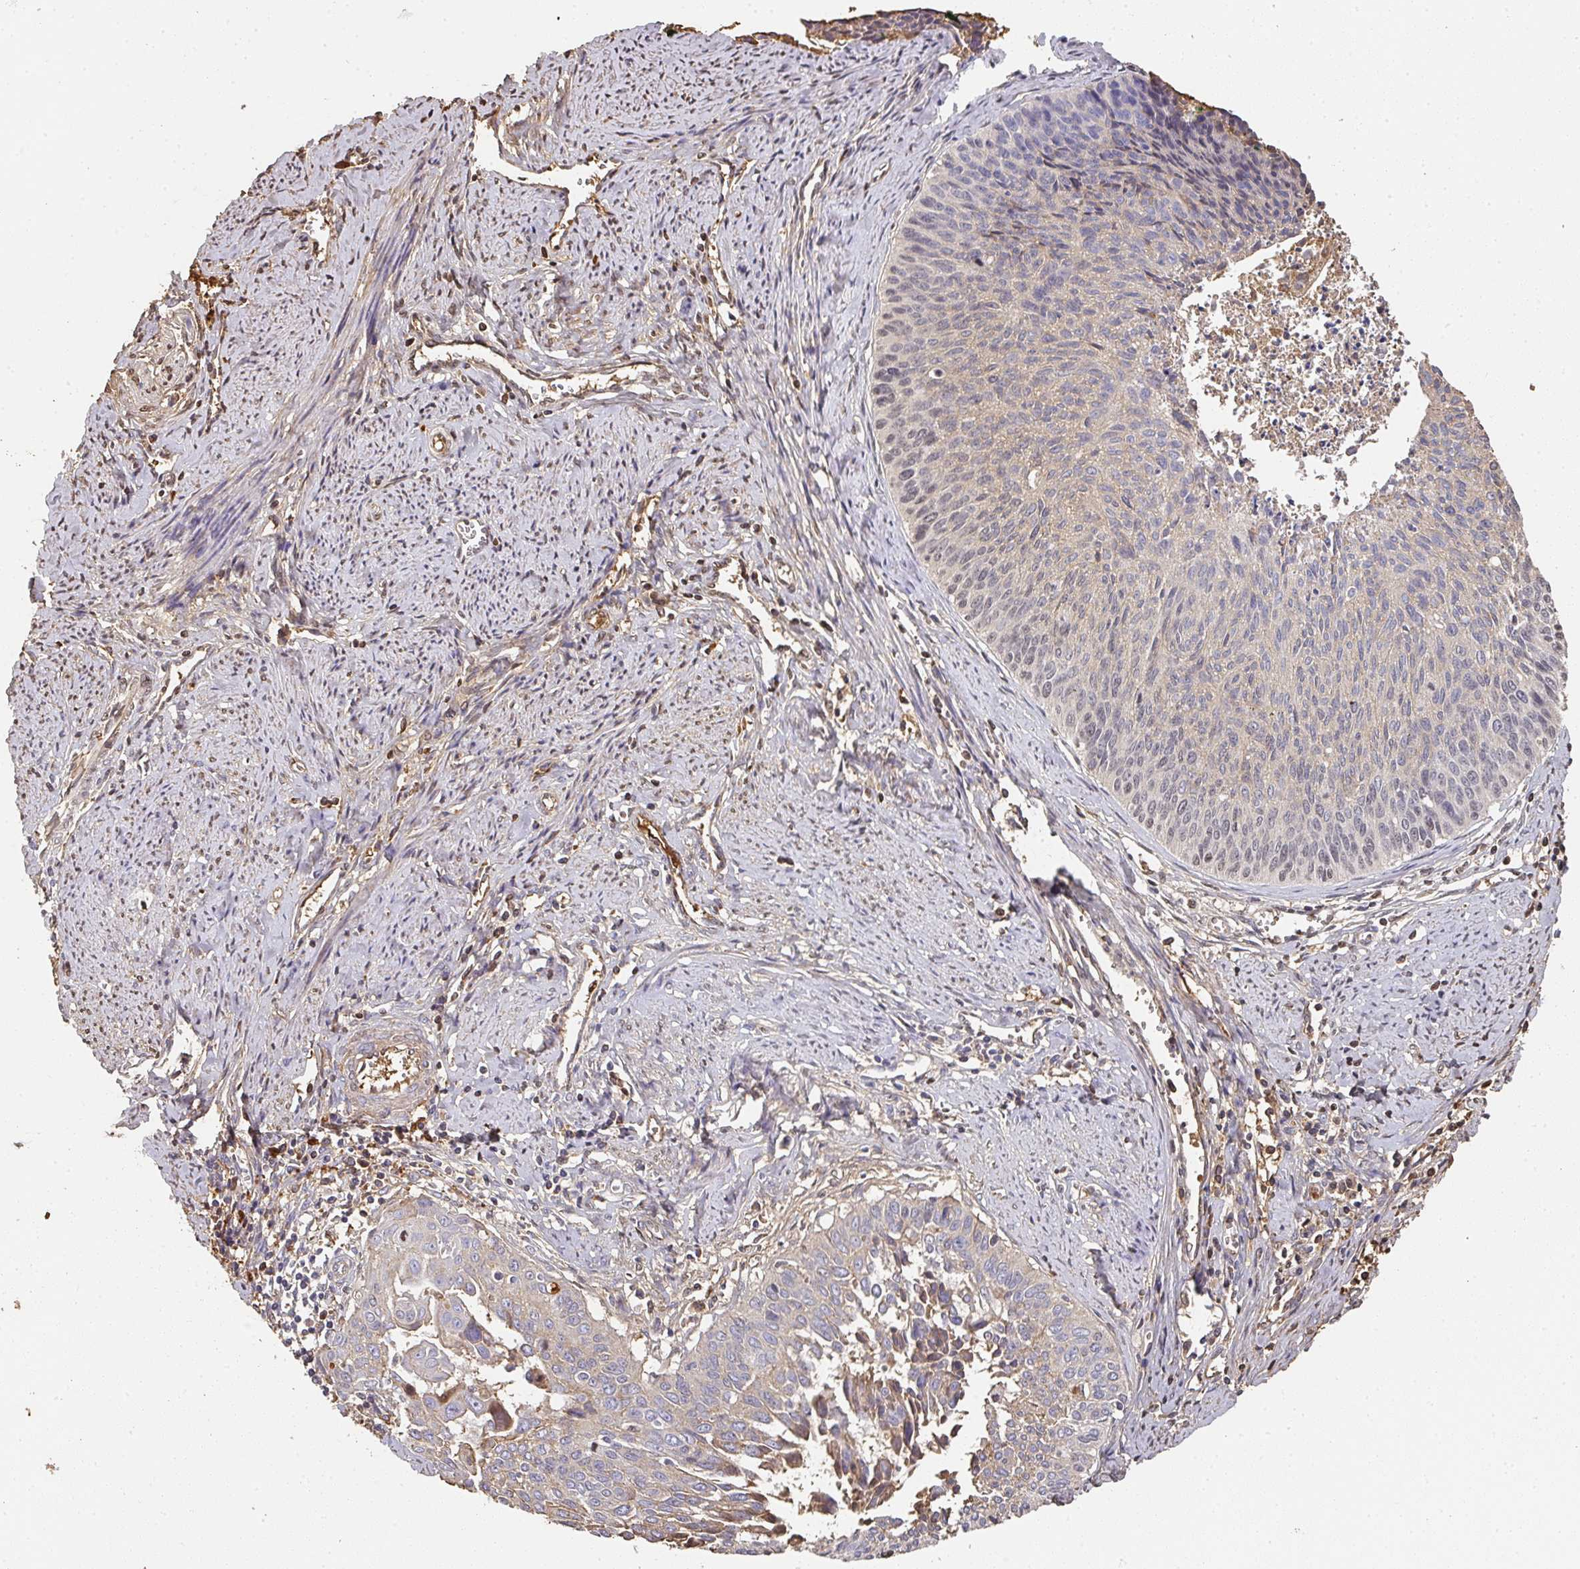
{"staining": {"intensity": "weak", "quantity": "<25%", "location": "cytoplasmic/membranous"}, "tissue": "cervical cancer", "cell_type": "Tumor cells", "image_type": "cancer", "snomed": [{"axis": "morphology", "description": "Squamous cell carcinoma, NOS"}, {"axis": "topography", "description": "Cervix"}], "caption": "Tumor cells are negative for protein expression in human cervical cancer.", "gene": "ALB", "patient": {"sex": "female", "age": 55}}